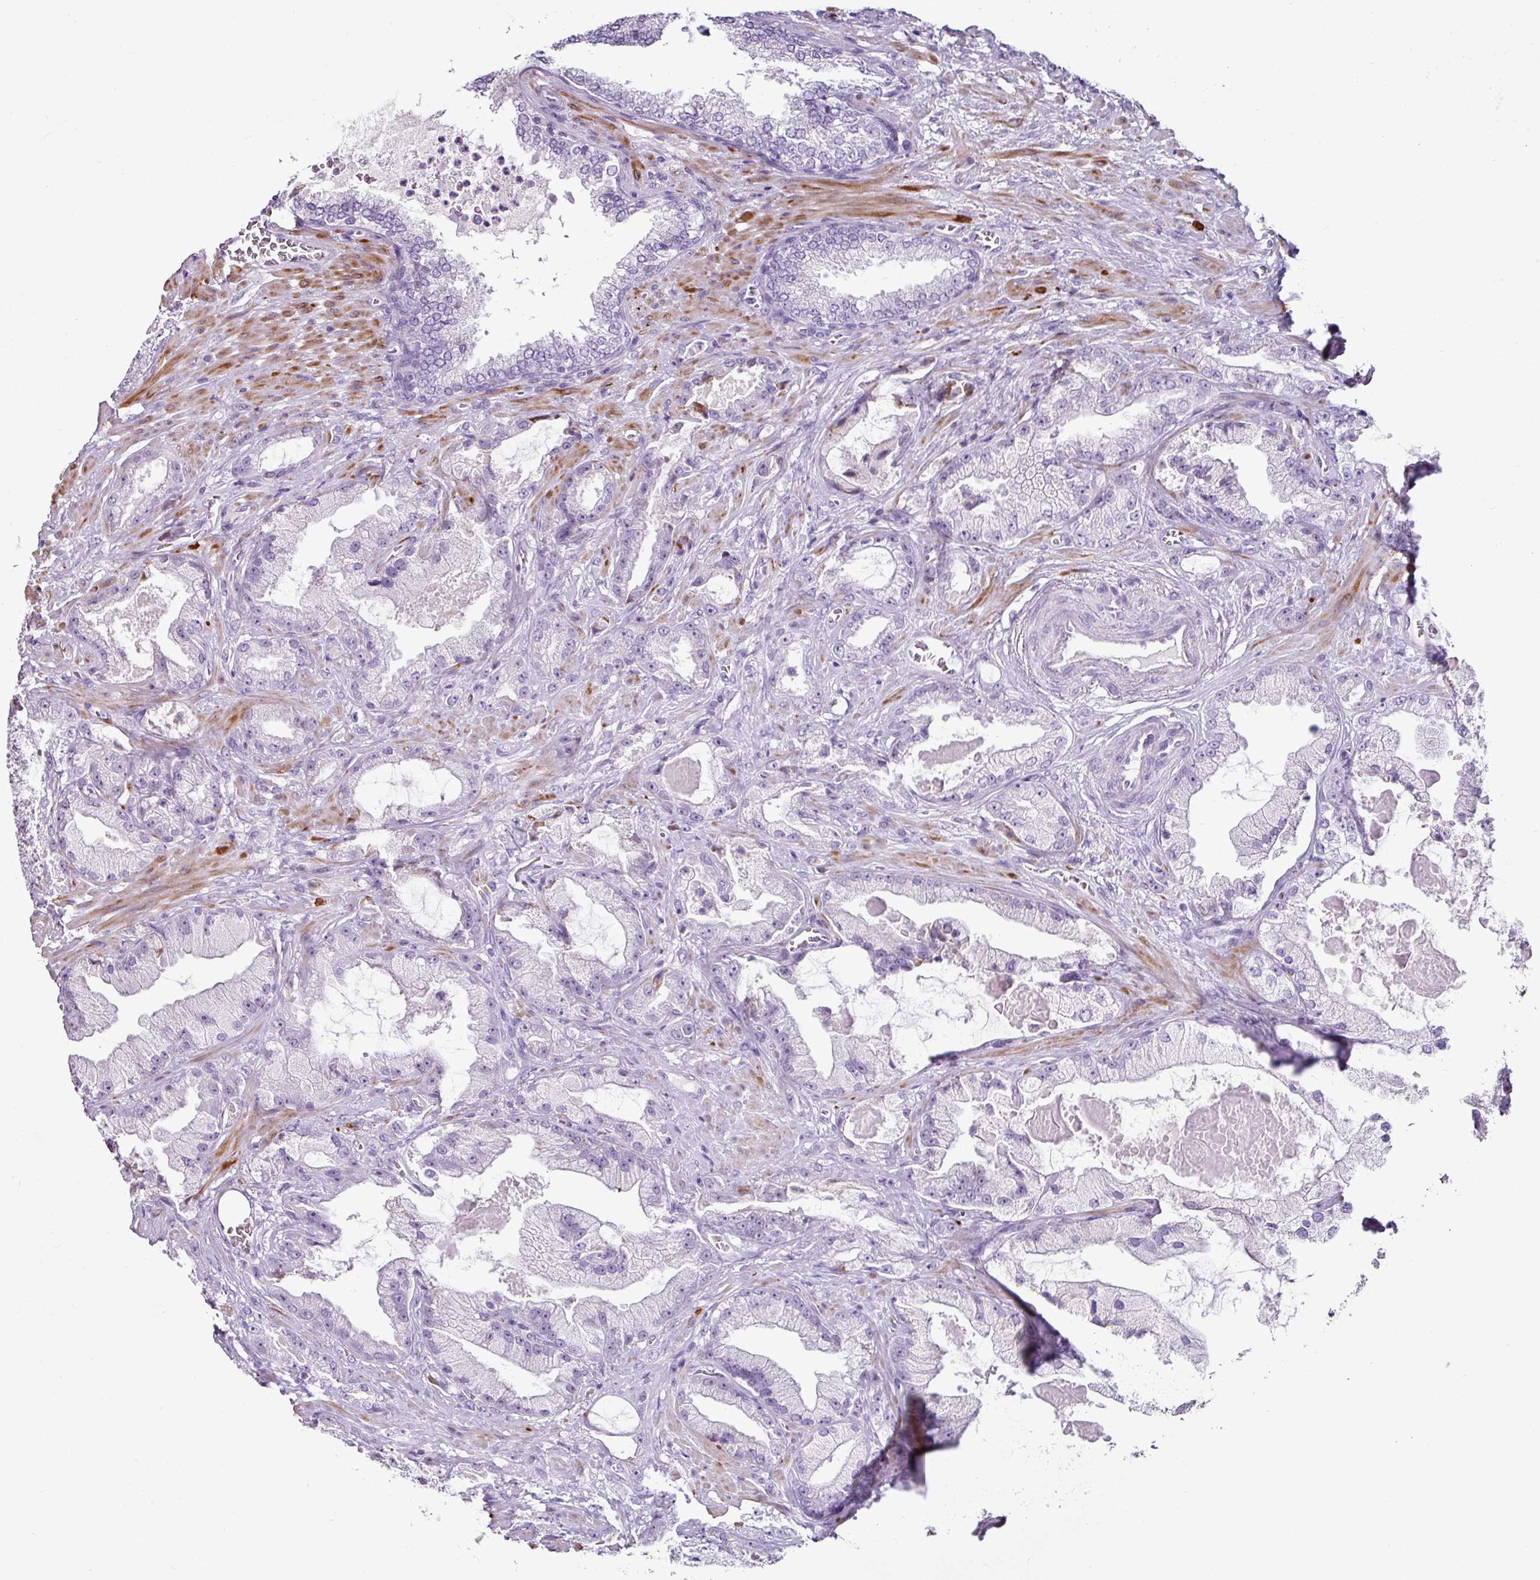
{"staining": {"intensity": "negative", "quantity": "none", "location": "none"}, "tissue": "prostate cancer", "cell_type": "Tumor cells", "image_type": "cancer", "snomed": [{"axis": "morphology", "description": "Adenocarcinoma, High grade"}, {"axis": "topography", "description": "Prostate"}], "caption": "IHC of adenocarcinoma (high-grade) (prostate) reveals no staining in tumor cells.", "gene": "TRA2A", "patient": {"sex": "male", "age": 68}}